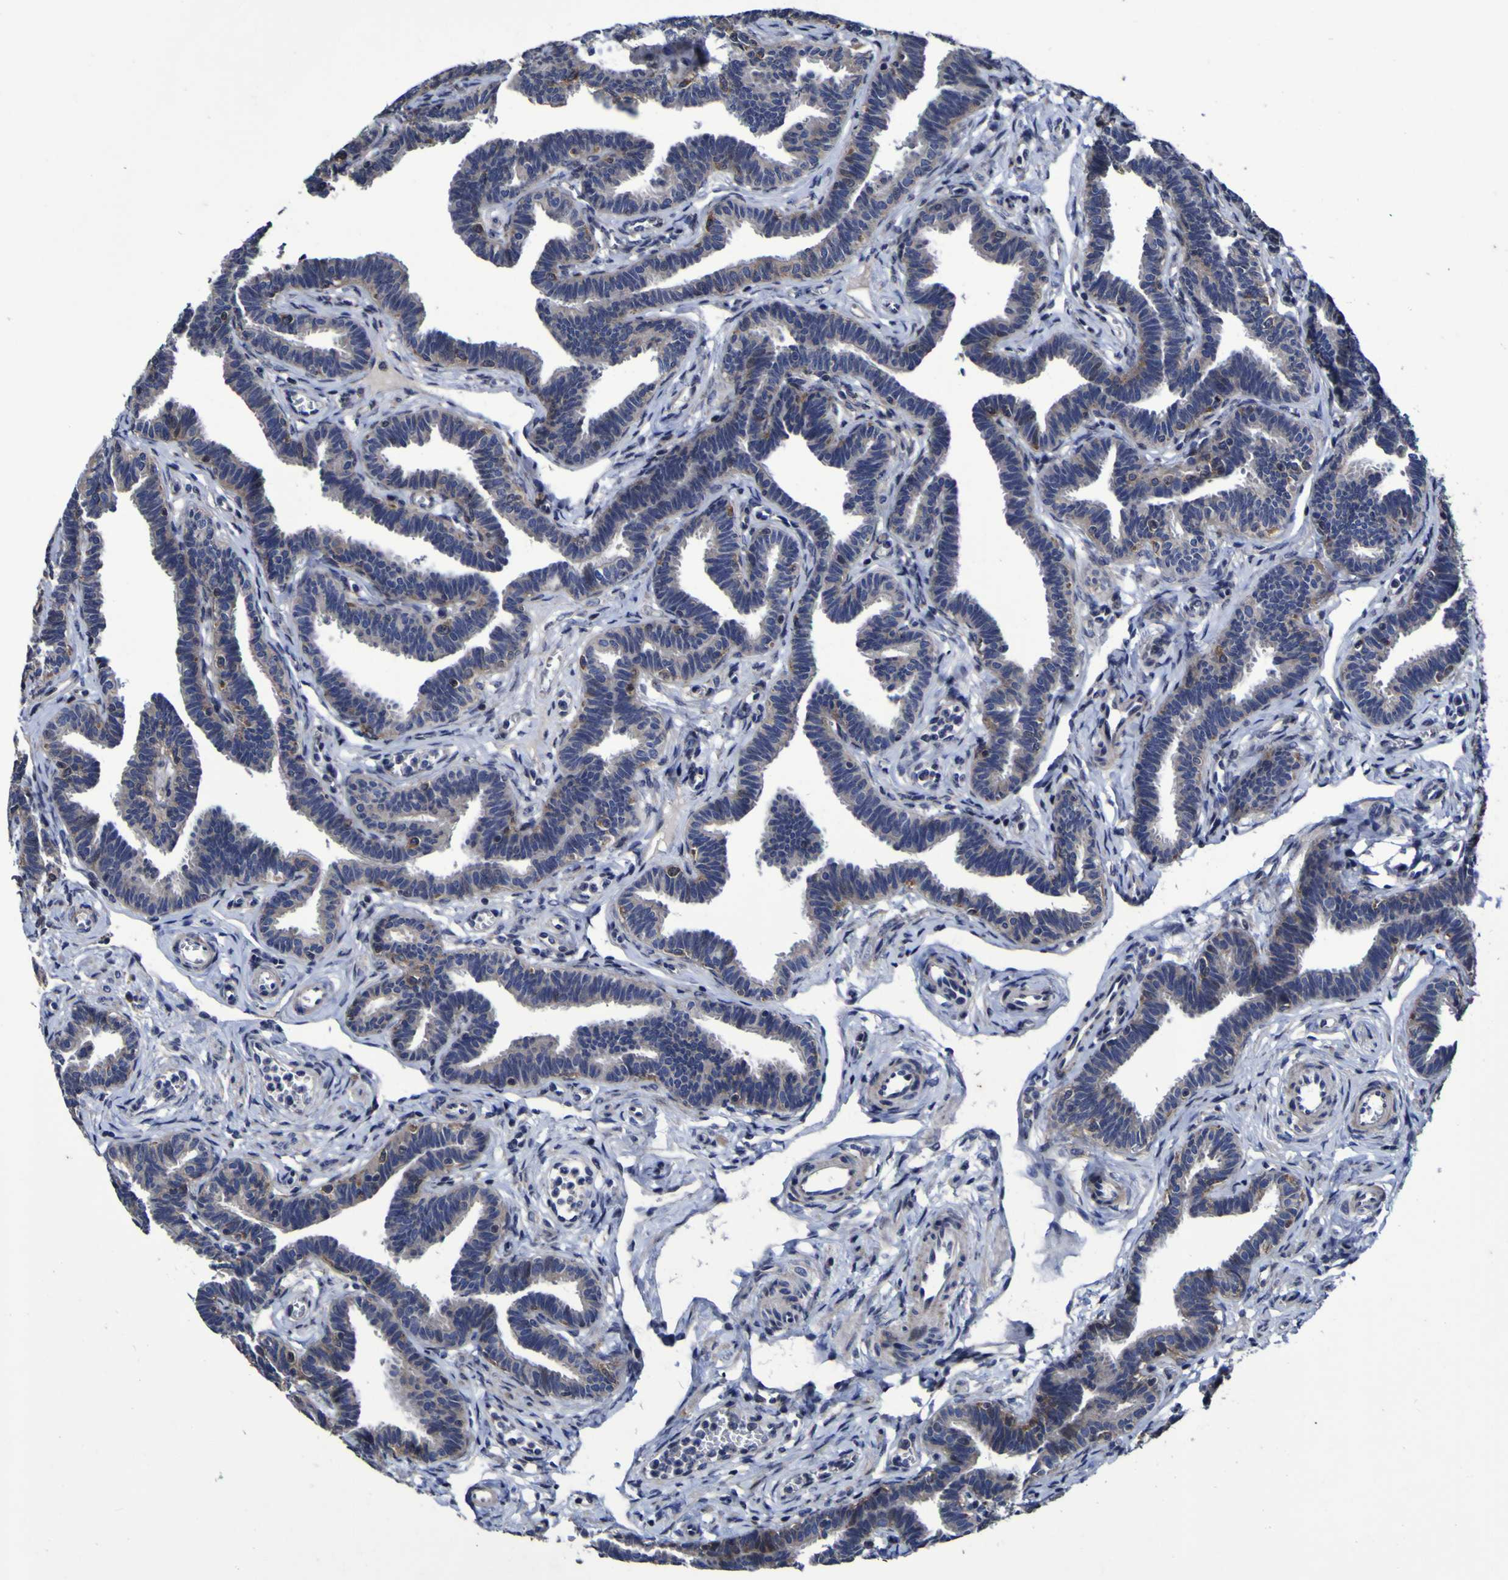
{"staining": {"intensity": "weak", "quantity": "25%-75%", "location": "cytoplasmic/membranous"}, "tissue": "fallopian tube", "cell_type": "Glandular cells", "image_type": "normal", "snomed": [{"axis": "morphology", "description": "Normal tissue, NOS"}, {"axis": "topography", "description": "Fallopian tube"}, {"axis": "topography", "description": "Ovary"}], "caption": "Brown immunohistochemical staining in unremarkable human fallopian tube reveals weak cytoplasmic/membranous positivity in about 25%-75% of glandular cells. The staining is performed using DAB brown chromogen to label protein expression. The nuclei are counter-stained blue using hematoxylin.", "gene": "P3H1", "patient": {"sex": "female", "age": 23}}